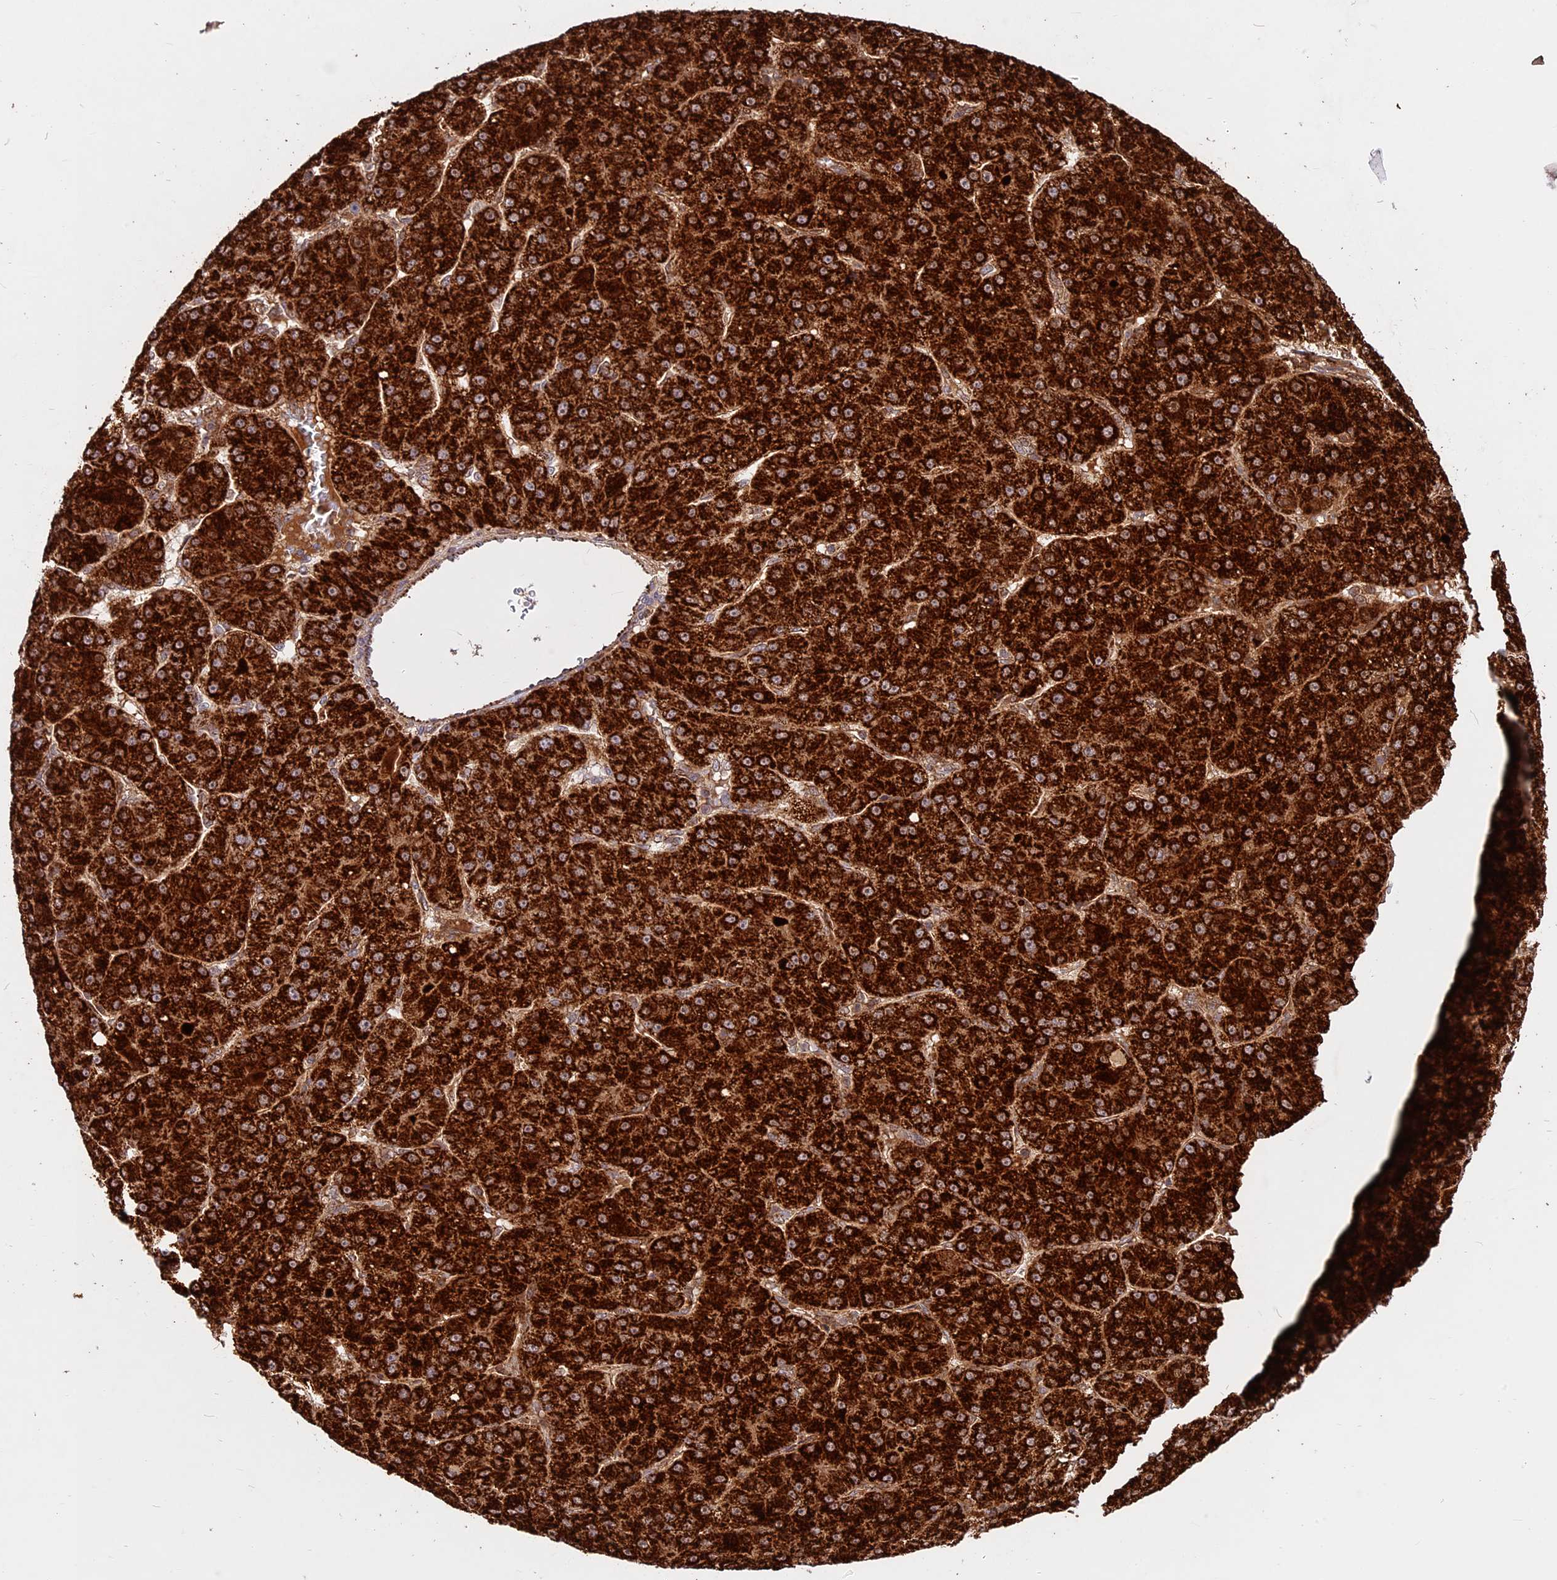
{"staining": {"intensity": "moderate", "quantity": ">75%", "location": "cytoplasmic/membranous"}, "tissue": "liver cancer", "cell_type": "Tumor cells", "image_type": "cancer", "snomed": [{"axis": "morphology", "description": "Carcinoma, Hepatocellular, NOS"}, {"axis": "topography", "description": "Liver"}], "caption": "Protein expression analysis of hepatocellular carcinoma (liver) shows moderate cytoplasmic/membranous staining in approximately >75% of tumor cells.", "gene": "COX17", "patient": {"sex": "male", "age": 67}}